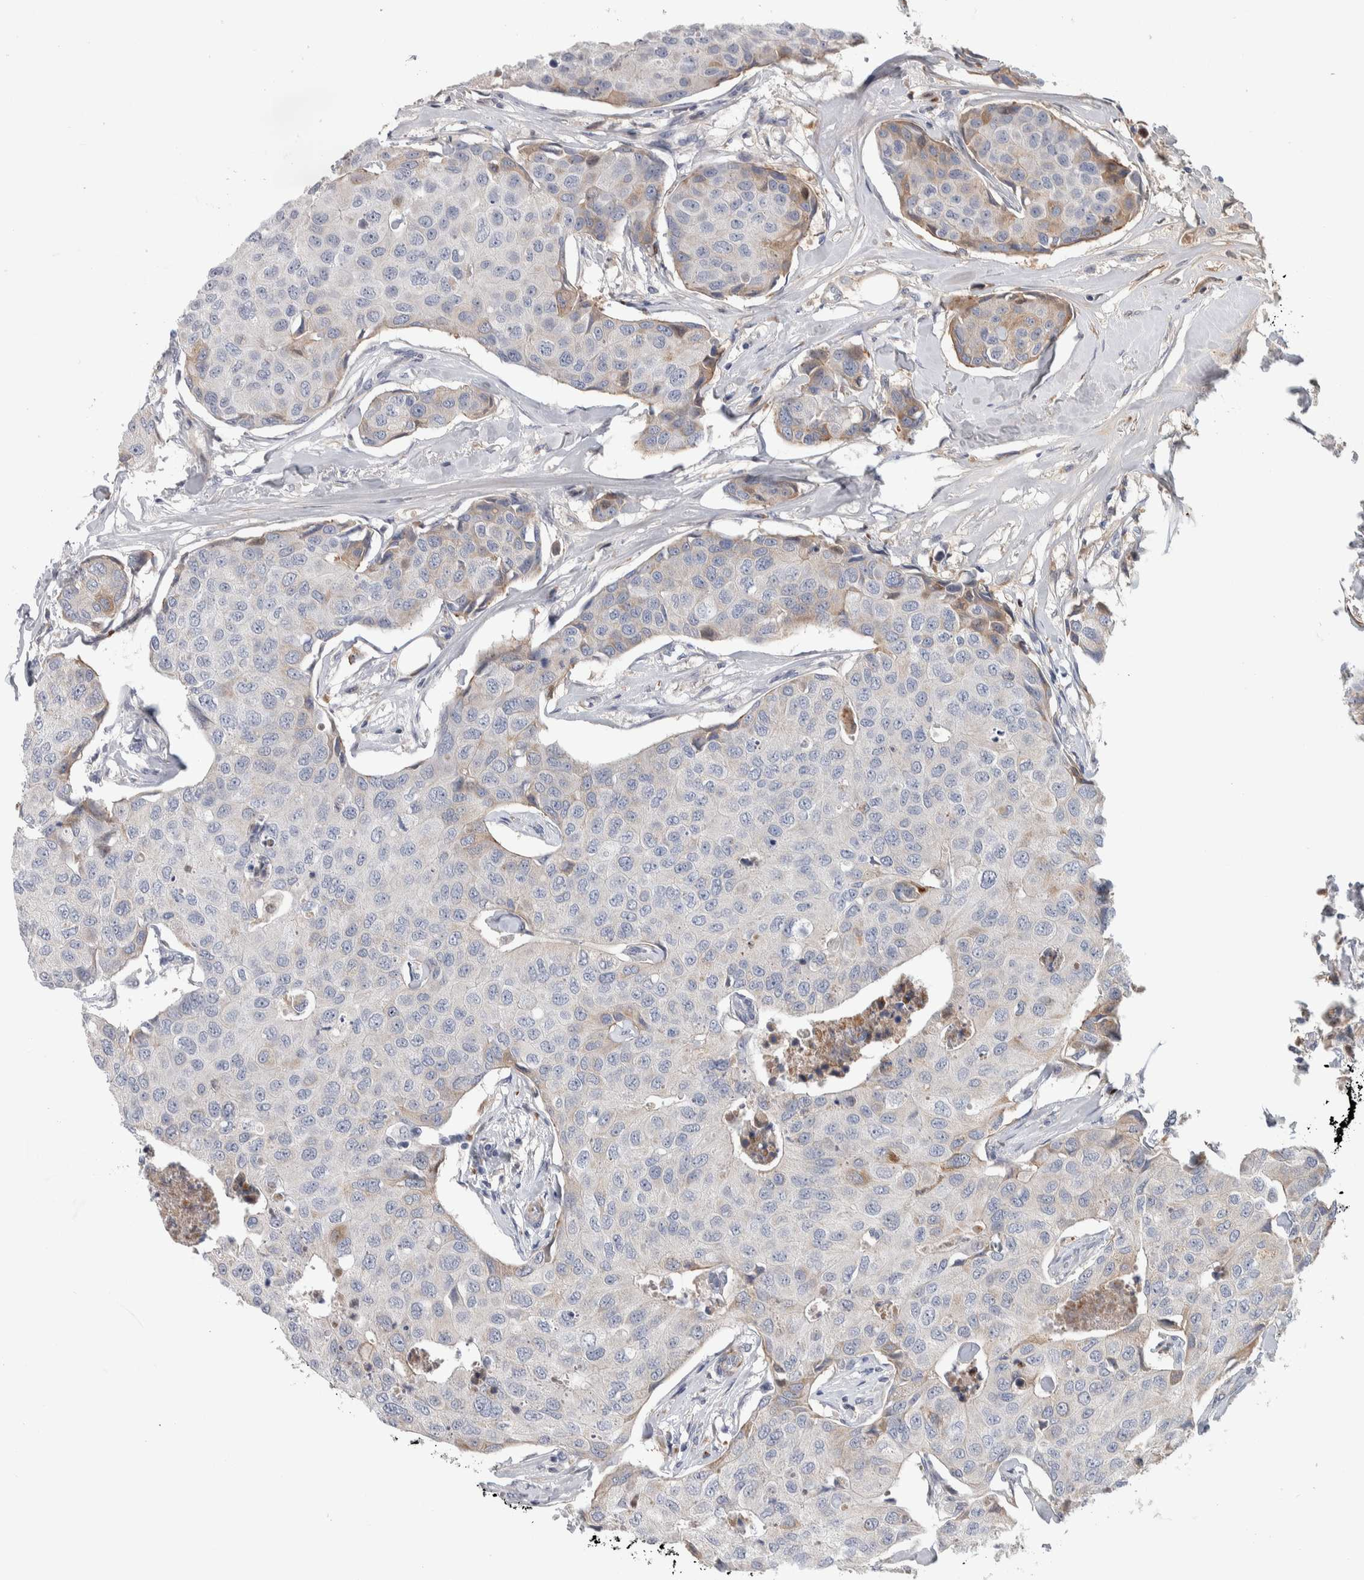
{"staining": {"intensity": "weak", "quantity": "<25%", "location": "cytoplasmic/membranous"}, "tissue": "breast cancer", "cell_type": "Tumor cells", "image_type": "cancer", "snomed": [{"axis": "morphology", "description": "Duct carcinoma"}, {"axis": "topography", "description": "Breast"}], "caption": "DAB (3,3'-diaminobenzidine) immunohistochemical staining of human breast cancer (invasive ductal carcinoma) exhibits no significant expression in tumor cells.", "gene": "PSMG3", "patient": {"sex": "female", "age": 80}}